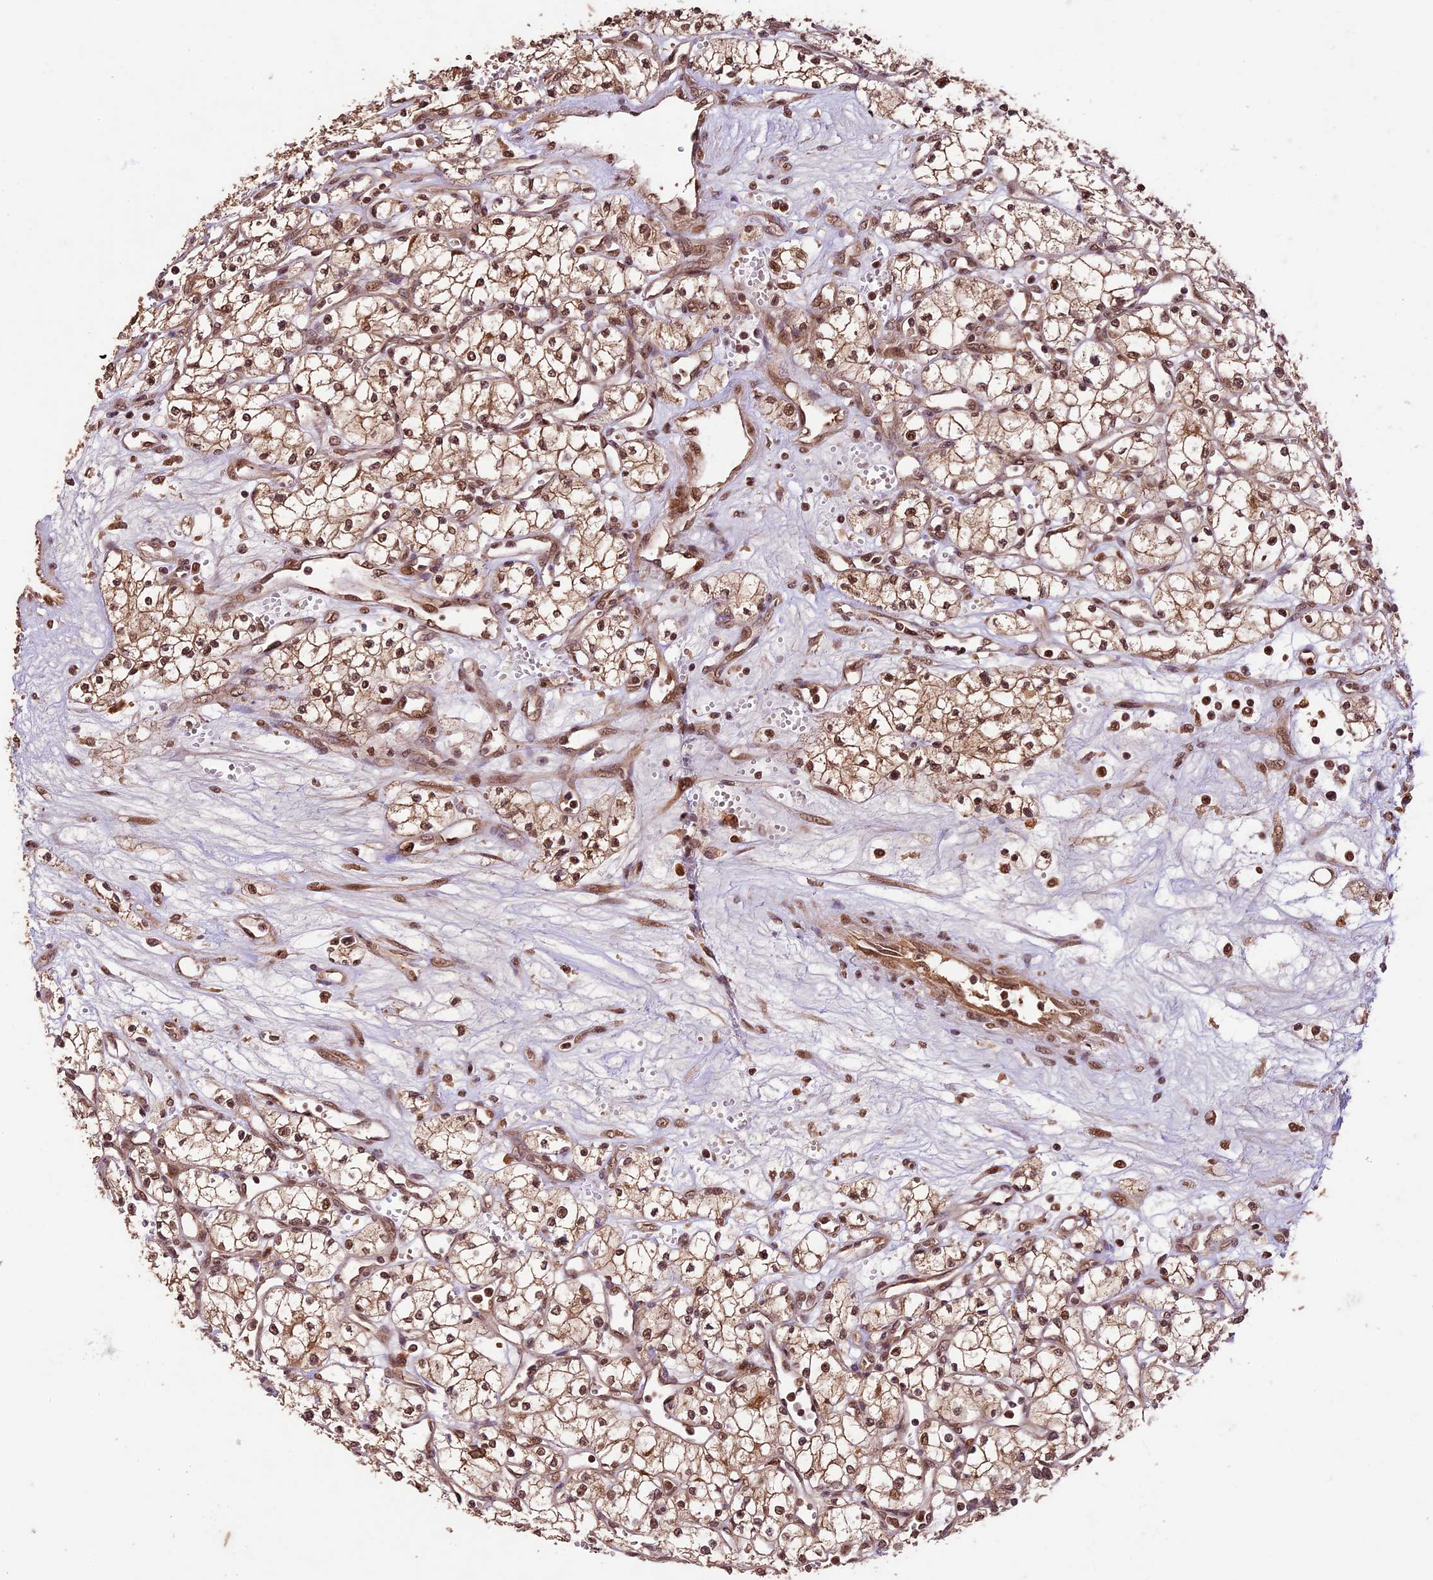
{"staining": {"intensity": "moderate", "quantity": ">75%", "location": "cytoplasmic/membranous,nuclear"}, "tissue": "renal cancer", "cell_type": "Tumor cells", "image_type": "cancer", "snomed": [{"axis": "morphology", "description": "Adenocarcinoma, NOS"}, {"axis": "topography", "description": "Kidney"}], "caption": "Protein staining demonstrates moderate cytoplasmic/membranous and nuclear expression in approximately >75% of tumor cells in adenocarcinoma (renal).", "gene": "CDKN2AIP", "patient": {"sex": "male", "age": 59}}